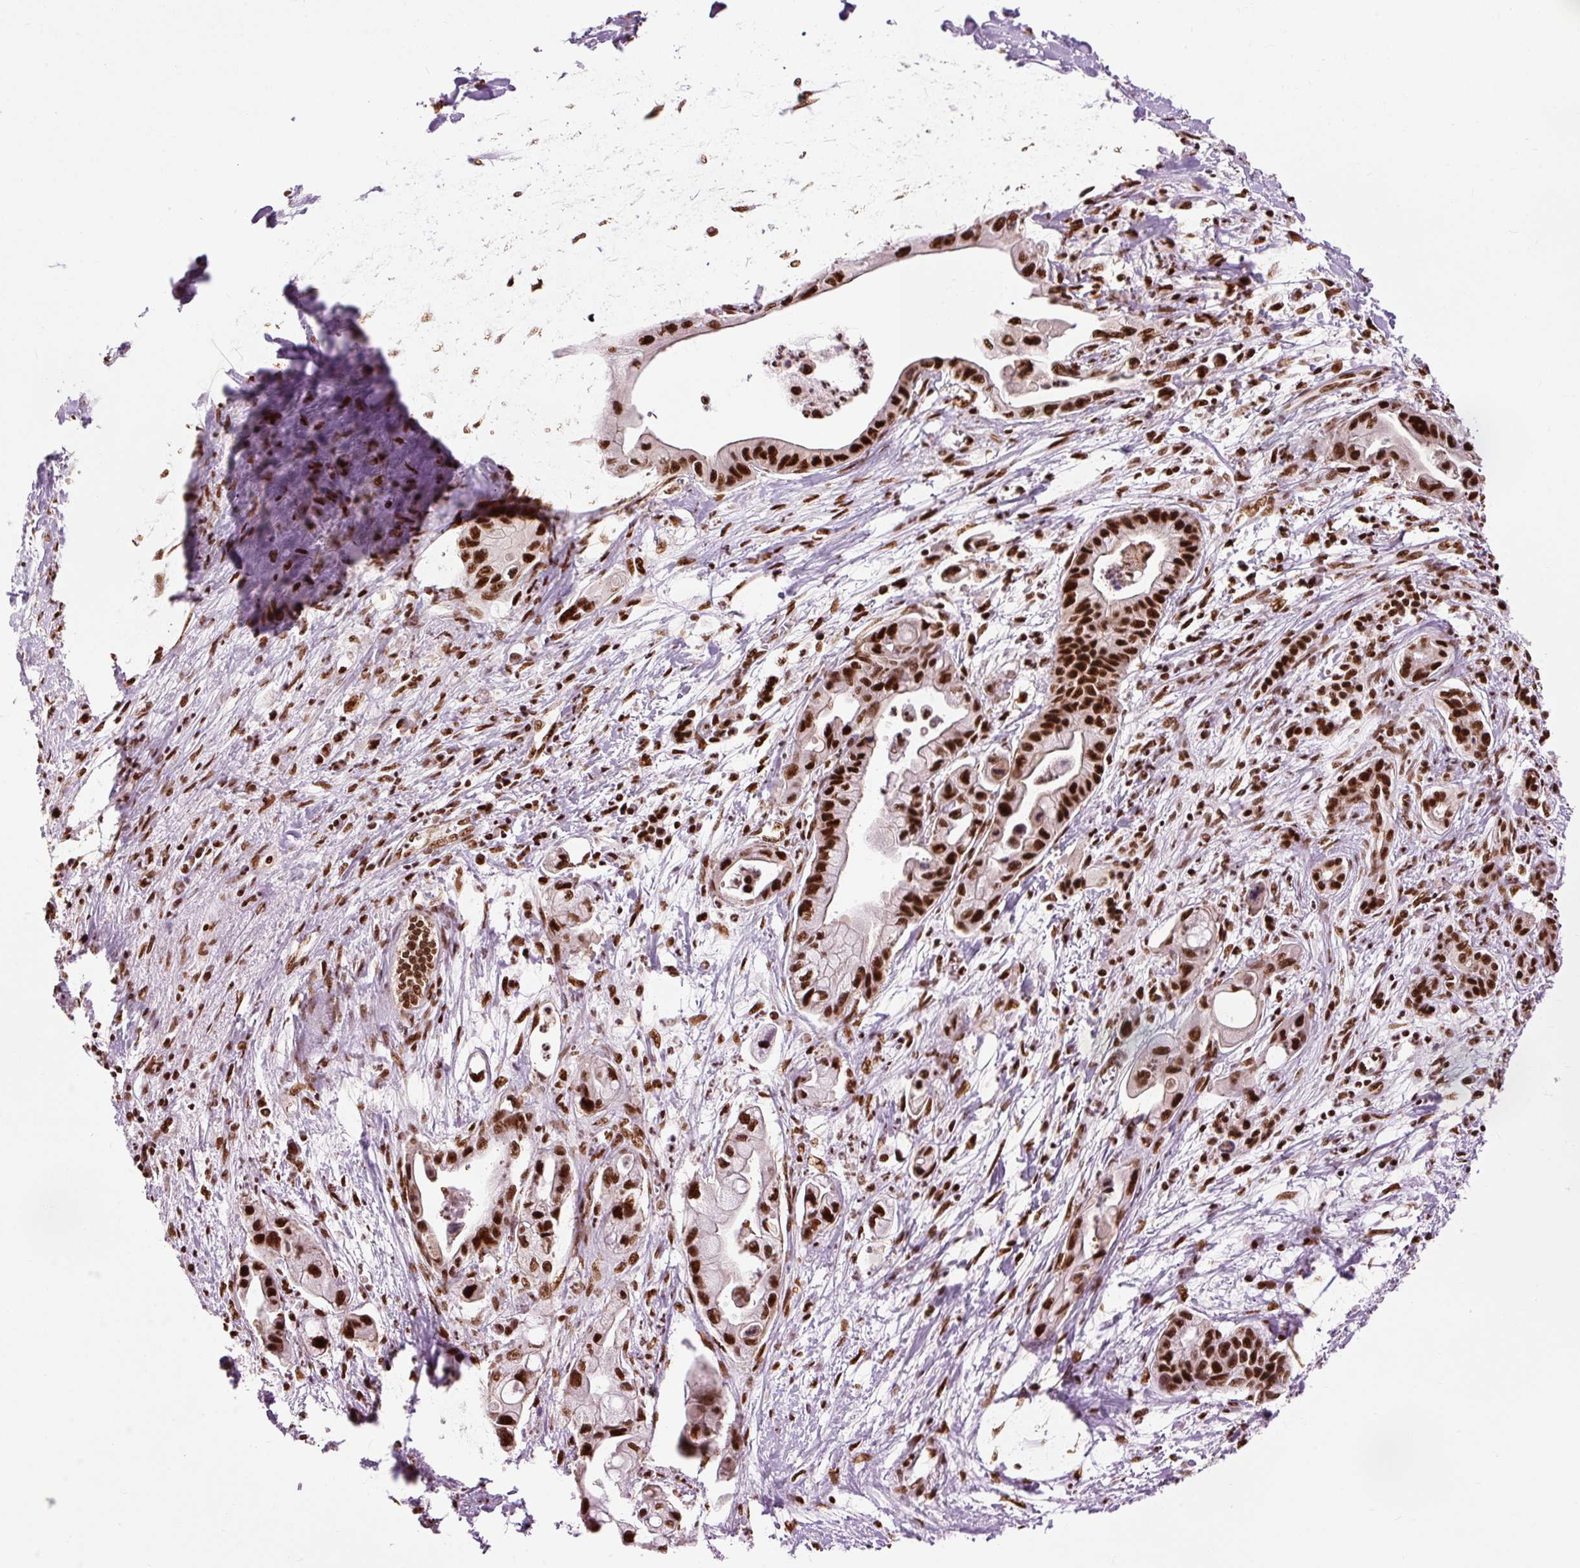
{"staining": {"intensity": "strong", "quantity": ">75%", "location": "nuclear"}, "tissue": "pancreatic cancer", "cell_type": "Tumor cells", "image_type": "cancer", "snomed": [{"axis": "morphology", "description": "Adenocarcinoma, NOS"}, {"axis": "topography", "description": "Pancreas"}], "caption": "Adenocarcinoma (pancreatic) stained with DAB IHC displays high levels of strong nuclear positivity in approximately >75% of tumor cells.", "gene": "ZBTB44", "patient": {"sex": "male", "age": 61}}